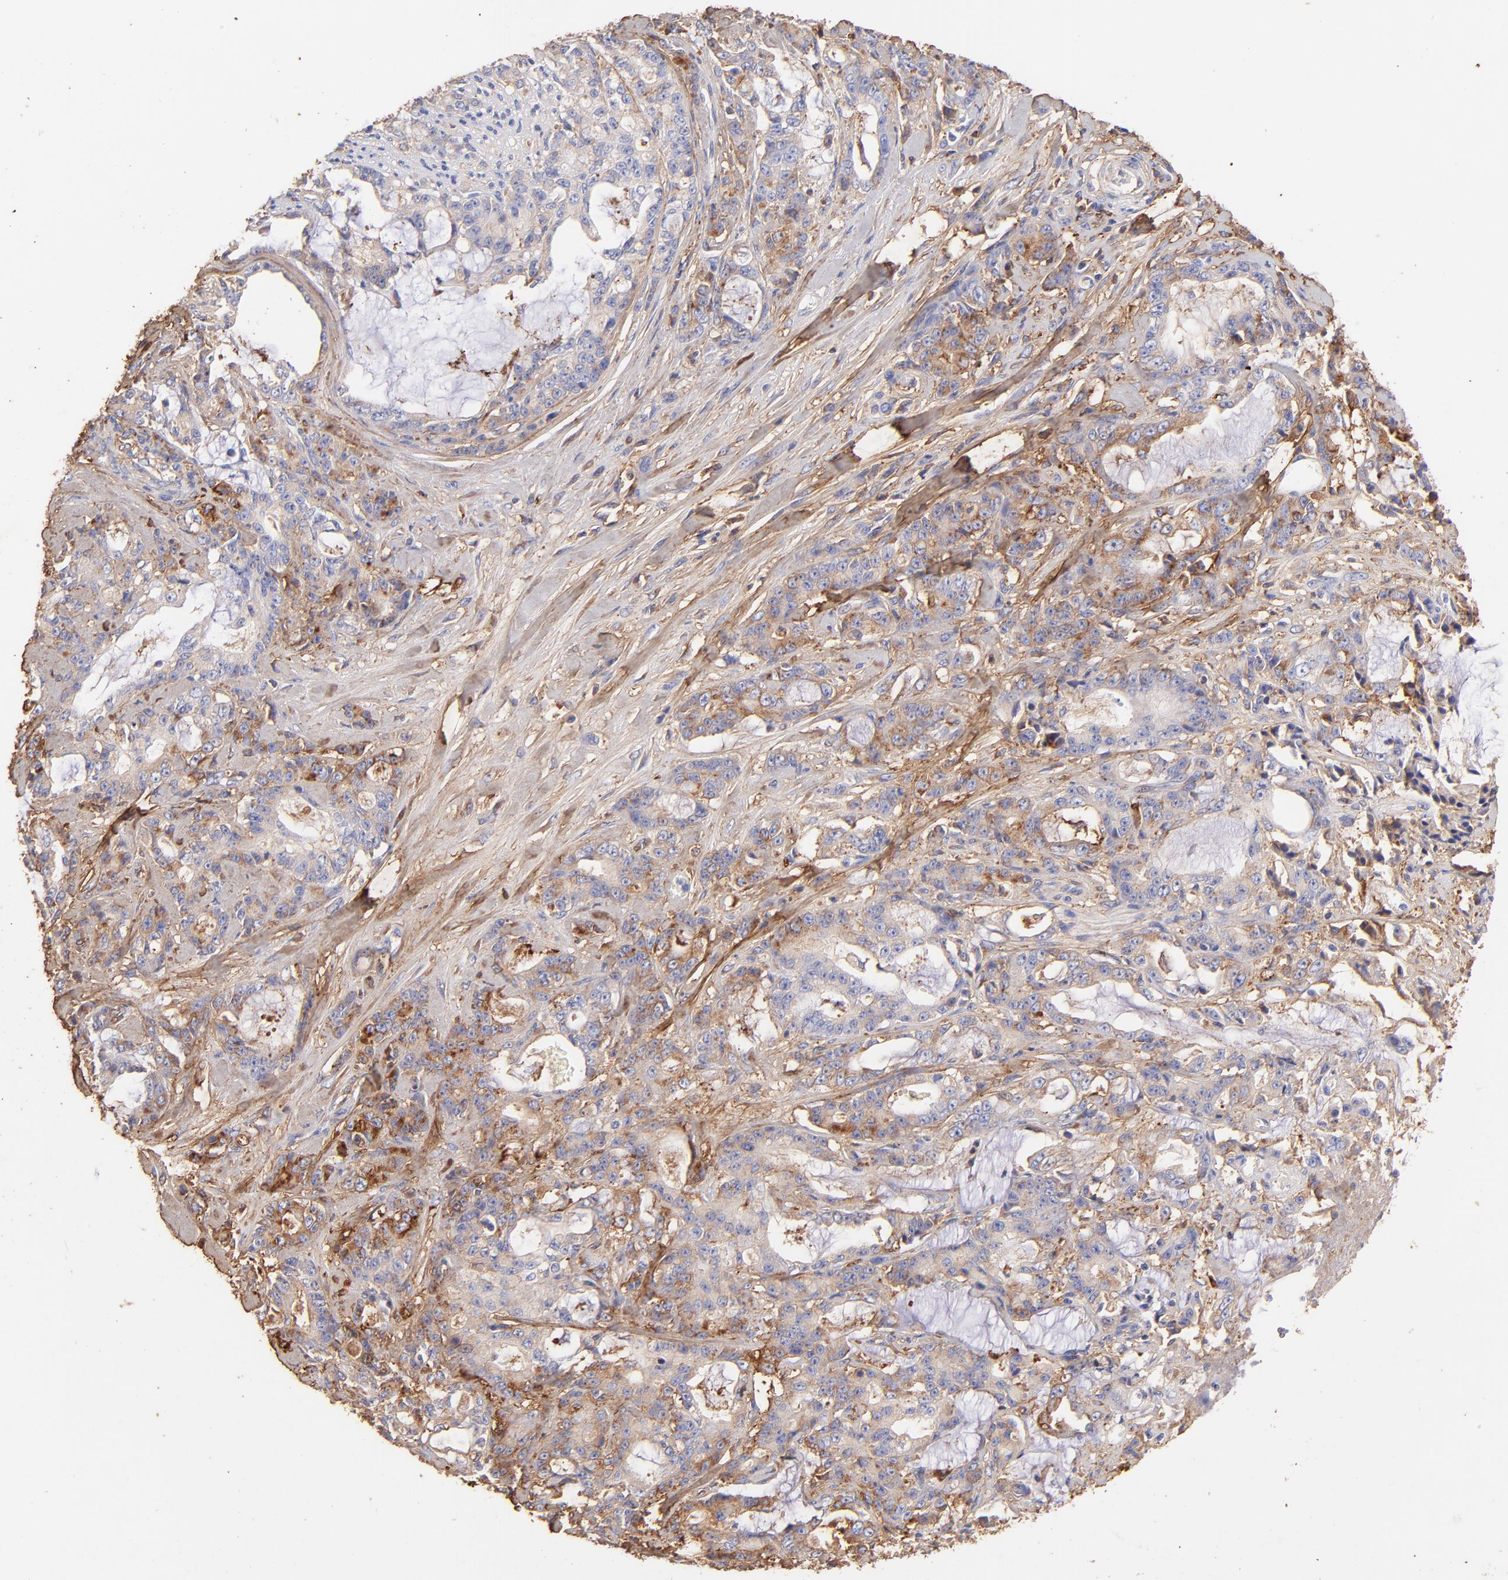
{"staining": {"intensity": "moderate", "quantity": ">75%", "location": "cytoplasmic/membranous"}, "tissue": "pancreatic cancer", "cell_type": "Tumor cells", "image_type": "cancer", "snomed": [{"axis": "morphology", "description": "Adenocarcinoma, NOS"}, {"axis": "topography", "description": "Pancreas"}], "caption": "Moderate cytoplasmic/membranous expression for a protein is identified in about >75% of tumor cells of pancreatic cancer (adenocarcinoma) using immunohistochemistry (IHC).", "gene": "BGN", "patient": {"sex": "female", "age": 73}}